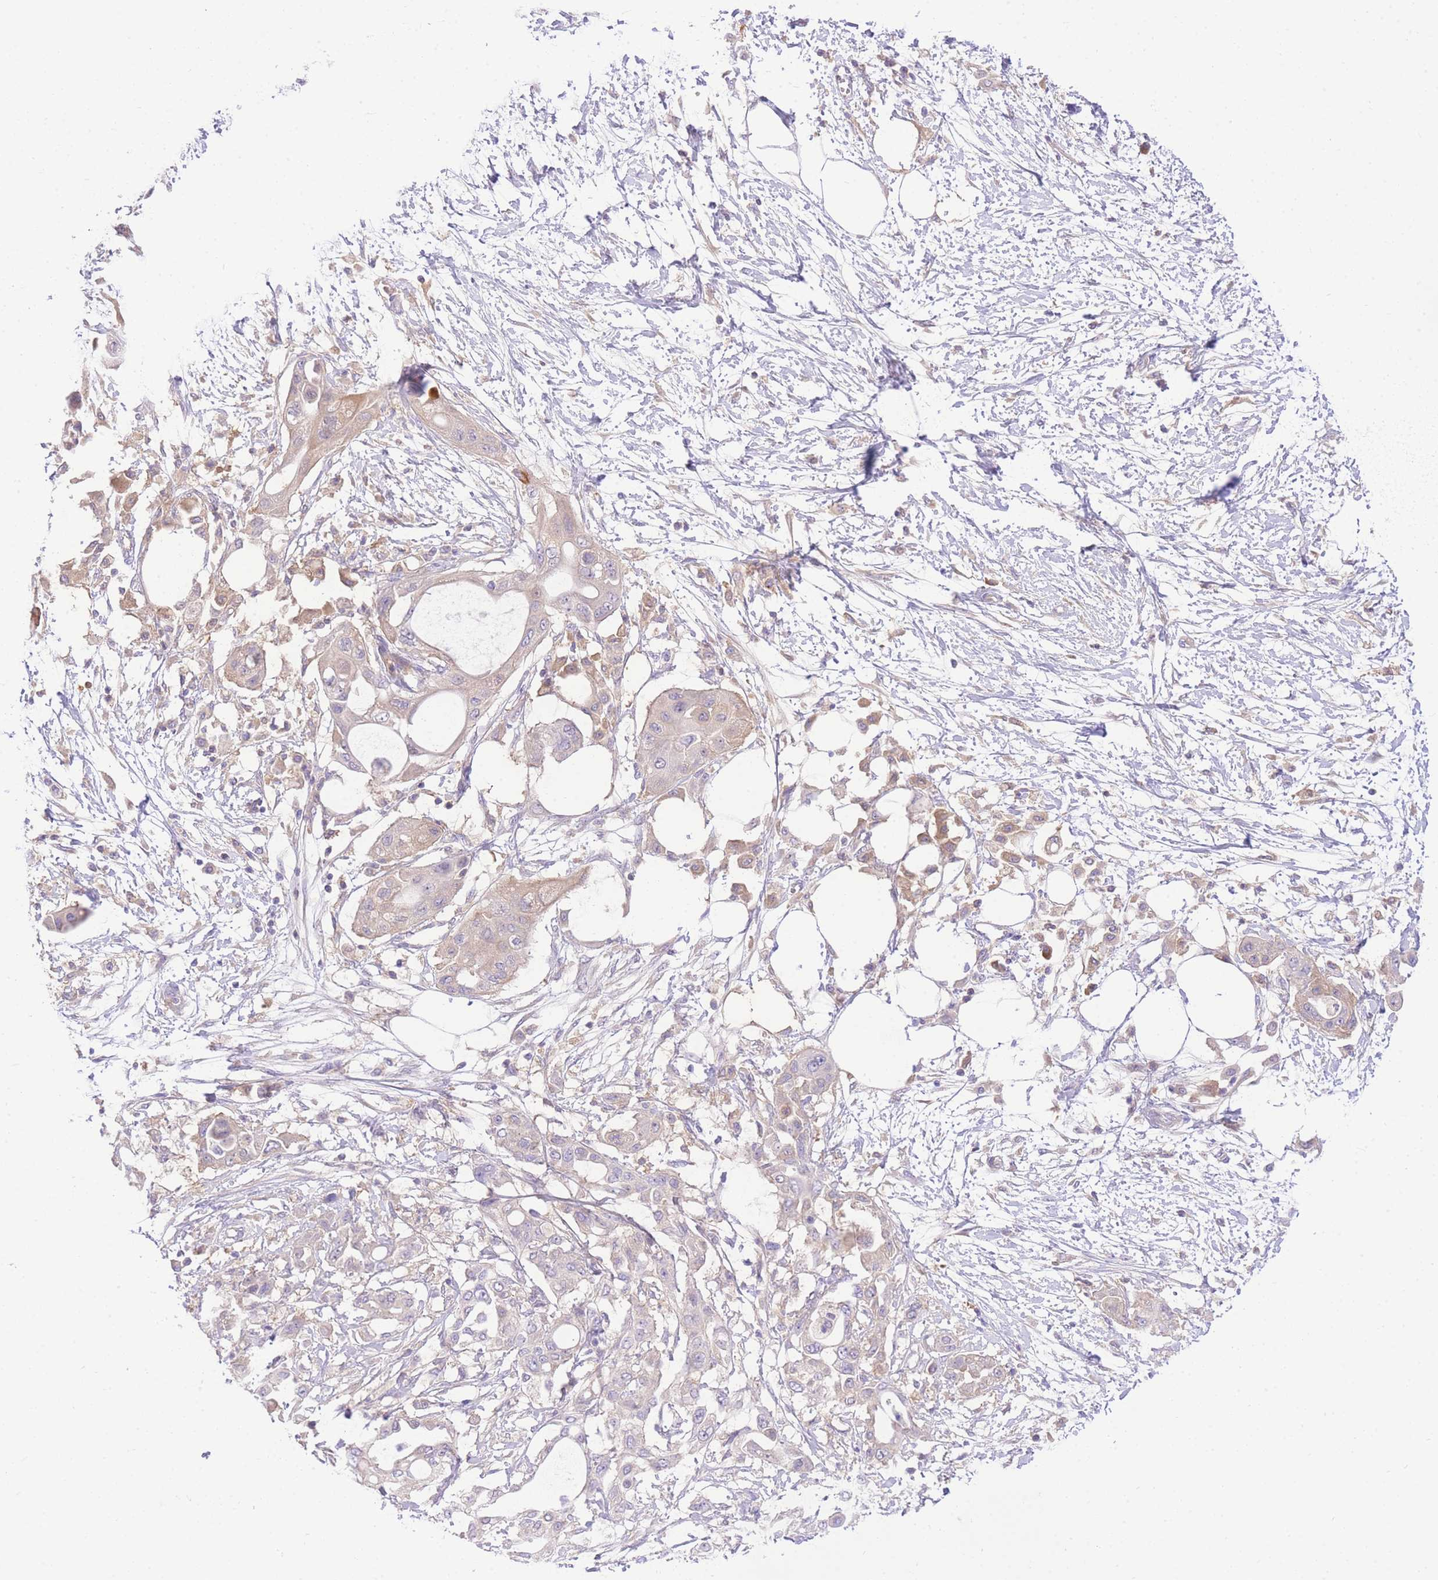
{"staining": {"intensity": "negative", "quantity": "none", "location": "none"}, "tissue": "pancreatic cancer", "cell_type": "Tumor cells", "image_type": "cancer", "snomed": [{"axis": "morphology", "description": "Adenocarcinoma, NOS"}, {"axis": "topography", "description": "Pancreas"}], "caption": "DAB (3,3'-diaminobenzidine) immunohistochemical staining of human pancreatic cancer exhibits no significant expression in tumor cells.", "gene": "LIPH", "patient": {"sex": "male", "age": 68}}